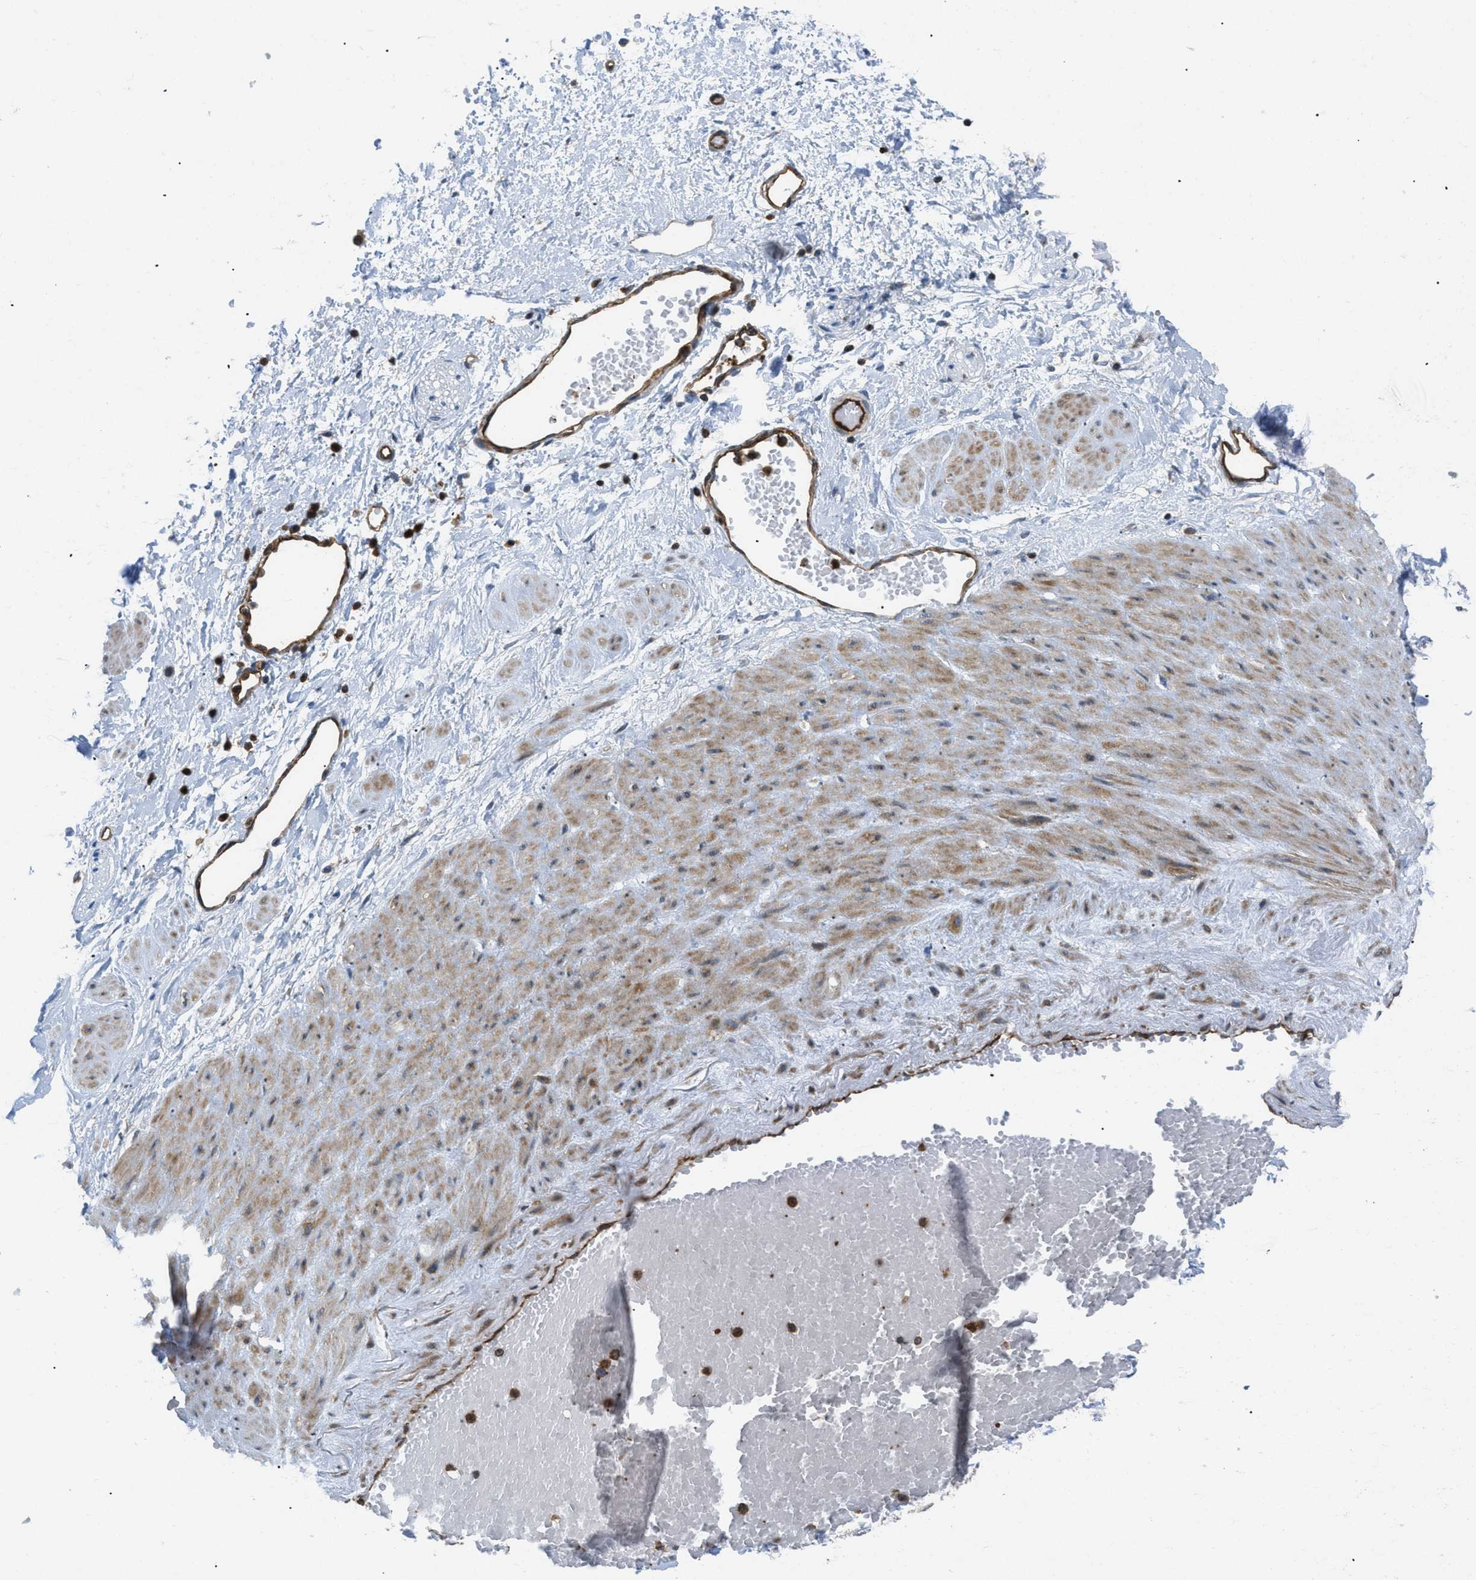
{"staining": {"intensity": "negative", "quantity": "none", "location": "none"}, "tissue": "adipose tissue", "cell_type": "Adipocytes", "image_type": "normal", "snomed": [{"axis": "morphology", "description": "Normal tissue, NOS"}, {"axis": "topography", "description": "Soft tissue"}, {"axis": "topography", "description": "Vascular tissue"}], "caption": "This is a histopathology image of immunohistochemistry staining of unremarkable adipose tissue, which shows no expression in adipocytes.", "gene": "ATP2A3", "patient": {"sex": "female", "age": 35}}